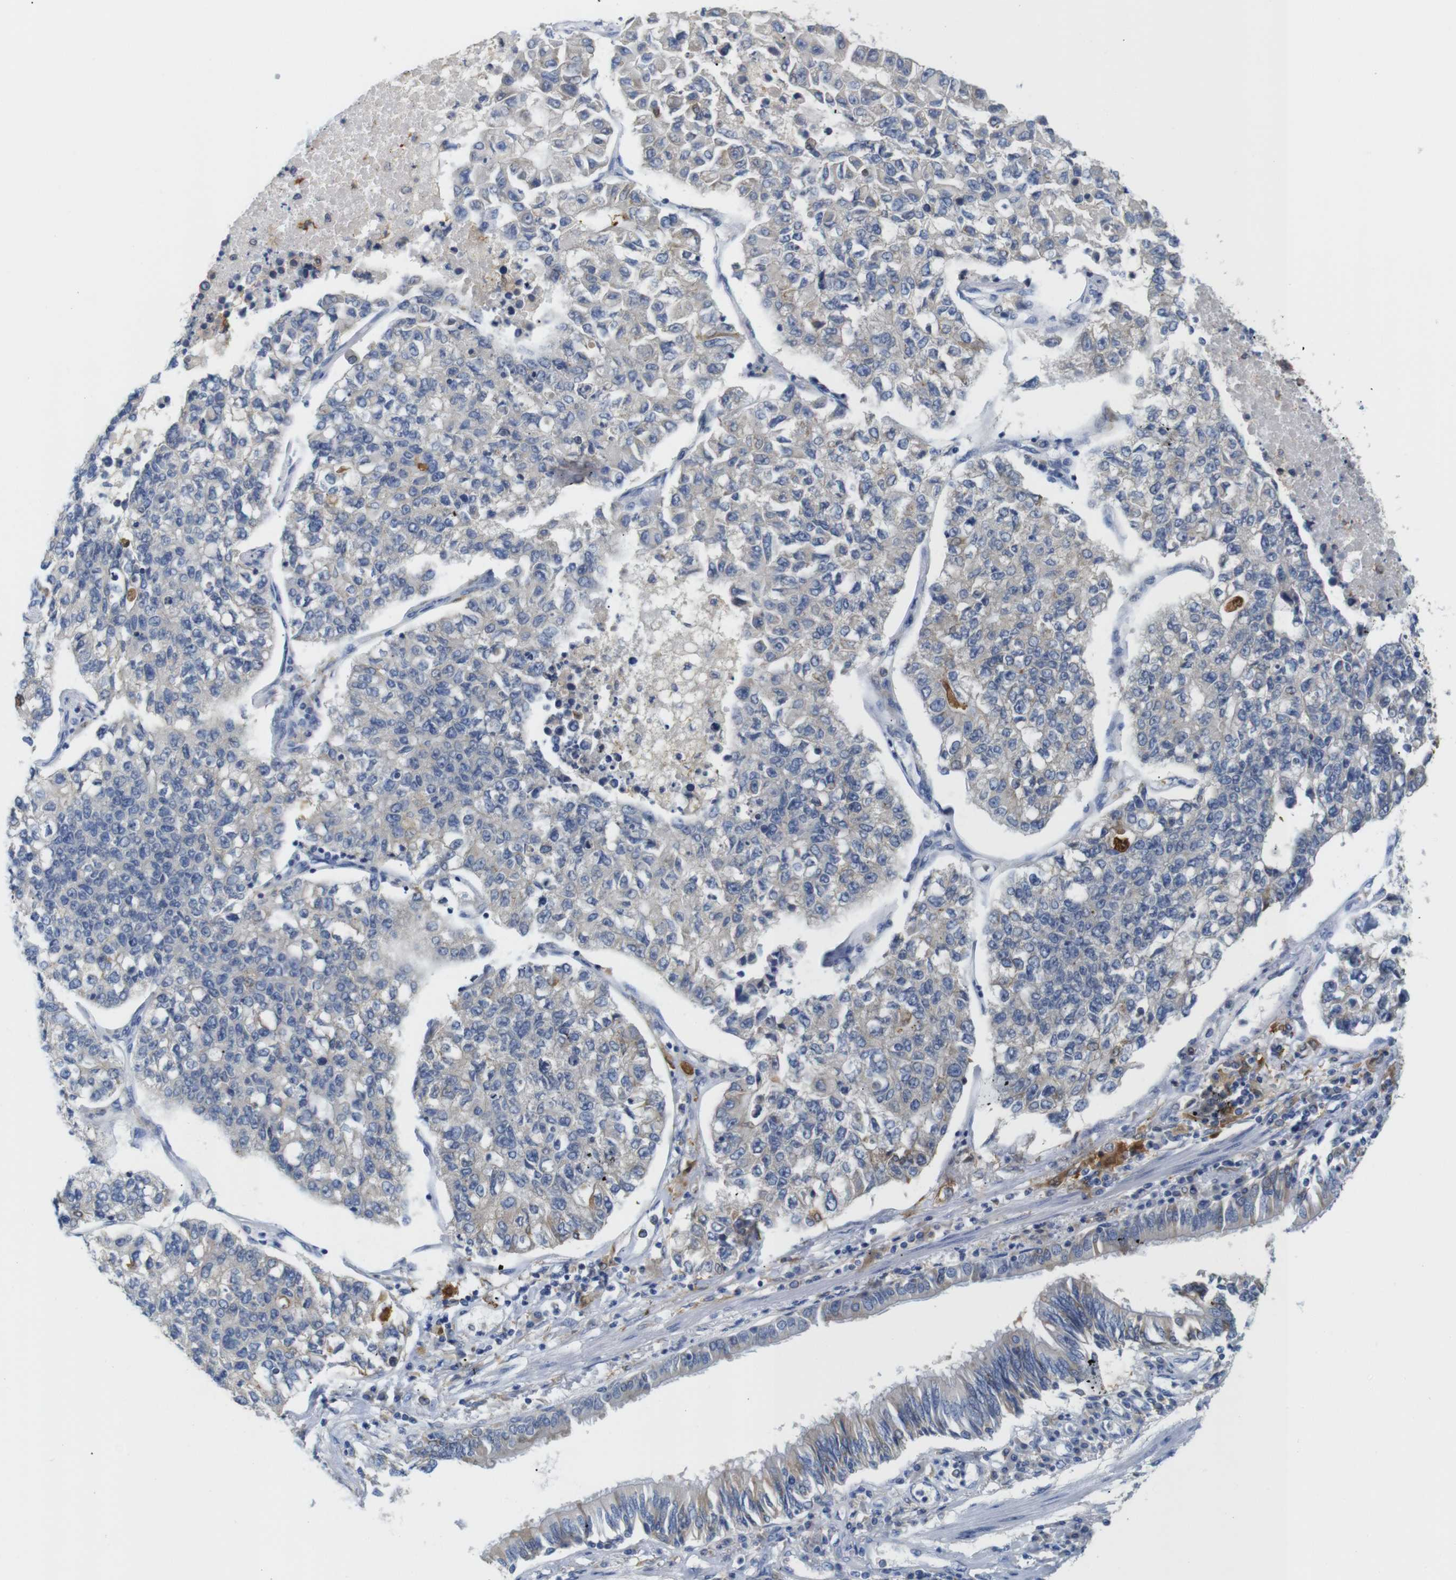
{"staining": {"intensity": "negative", "quantity": "none", "location": "none"}, "tissue": "lung cancer", "cell_type": "Tumor cells", "image_type": "cancer", "snomed": [{"axis": "morphology", "description": "Adenocarcinoma, NOS"}, {"axis": "topography", "description": "Lung"}], "caption": "This is a image of immunohistochemistry staining of lung adenocarcinoma, which shows no positivity in tumor cells.", "gene": "NEBL", "patient": {"sex": "male", "age": 49}}